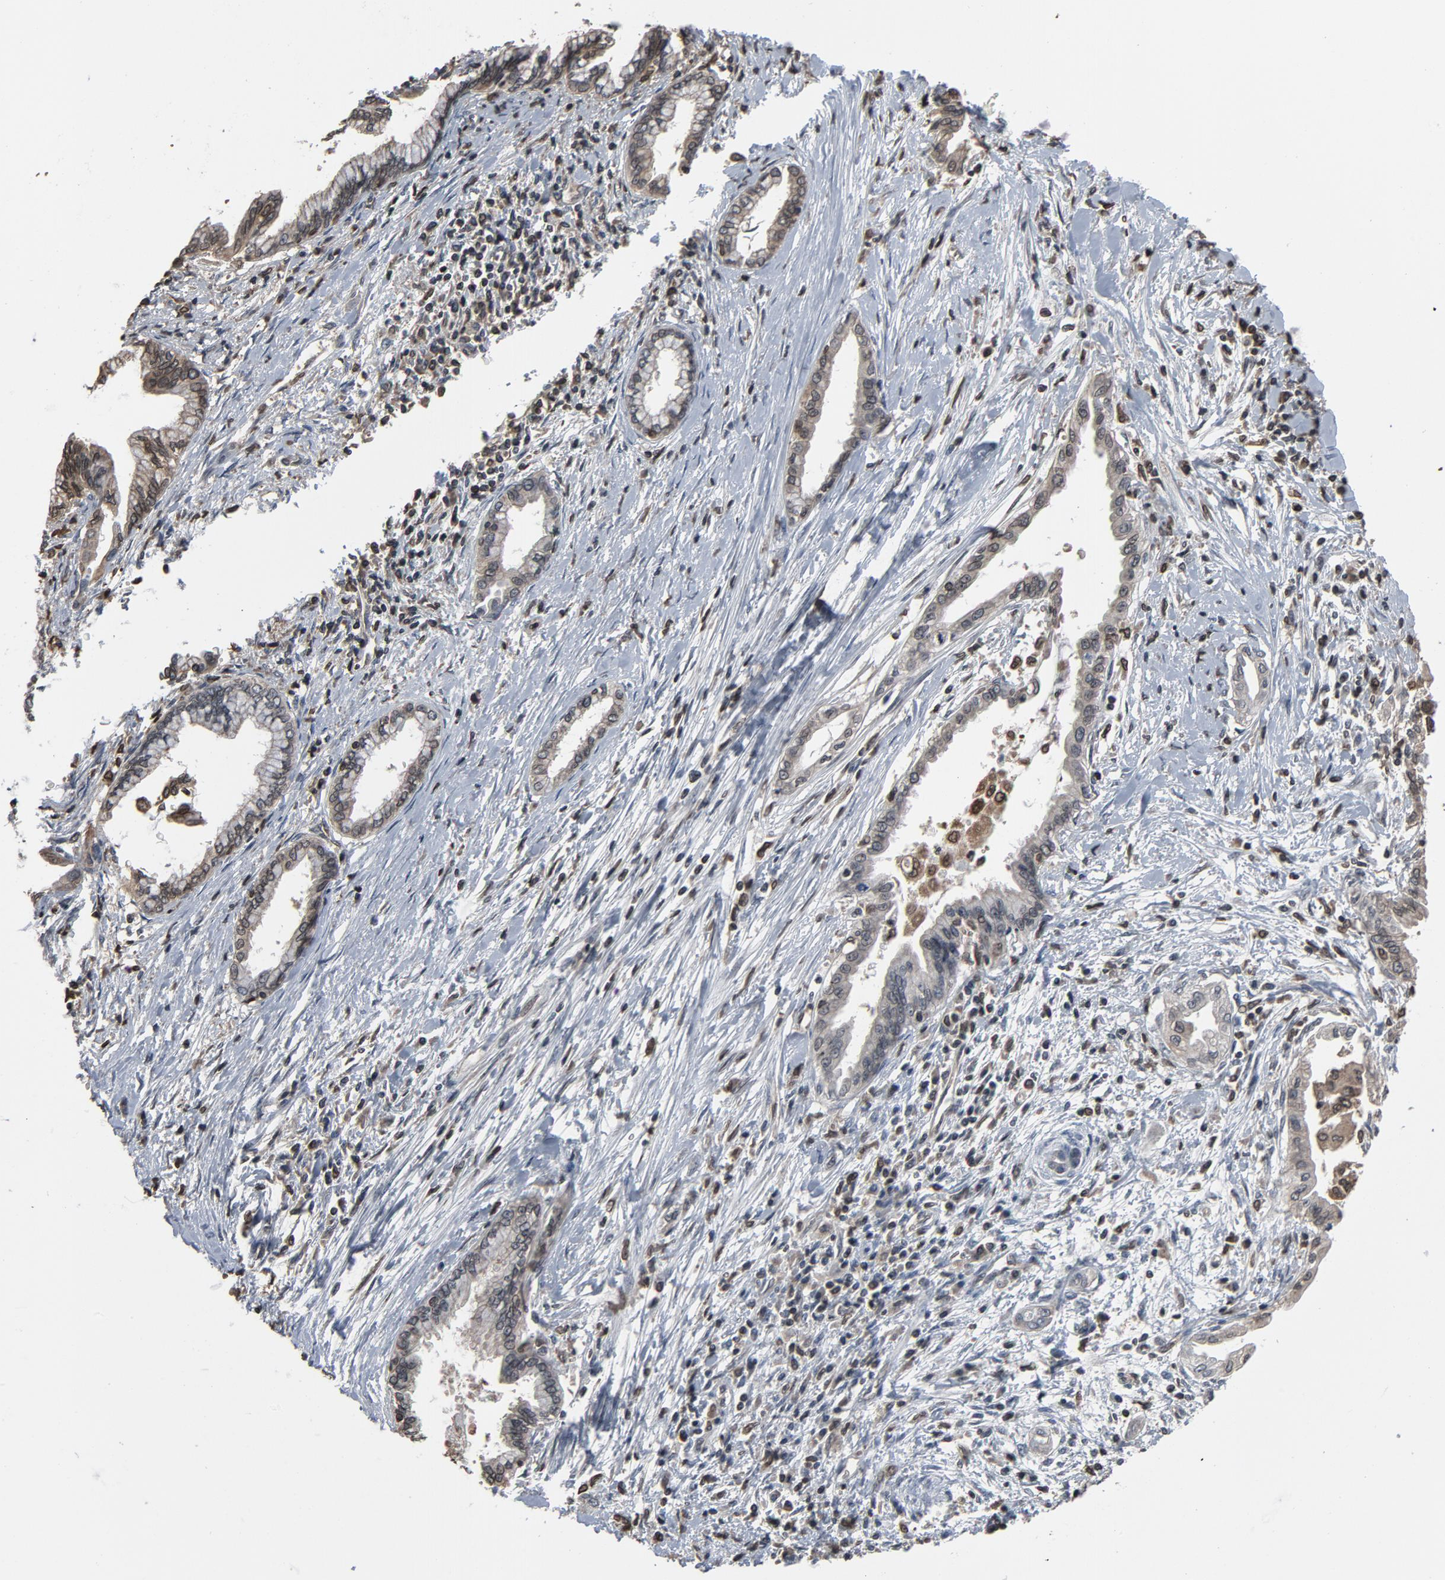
{"staining": {"intensity": "weak", "quantity": "<25%", "location": "cytoplasmic/membranous,nuclear"}, "tissue": "pancreatic cancer", "cell_type": "Tumor cells", "image_type": "cancer", "snomed": [{"axis": "morphology", "description": "Adenocarcinoma, NOS"}, {"axis": "topography", "description": "Pancreas"}], "caption": "Immunohistochemistry photomicrograph of neoplastic tissue: human pancreatic adenocarcinoma stained with DAB reveals no significant protein expression in tumor cells.", "gene": "UBE2D1", "patient": {"sex": "female", "age": 64}}